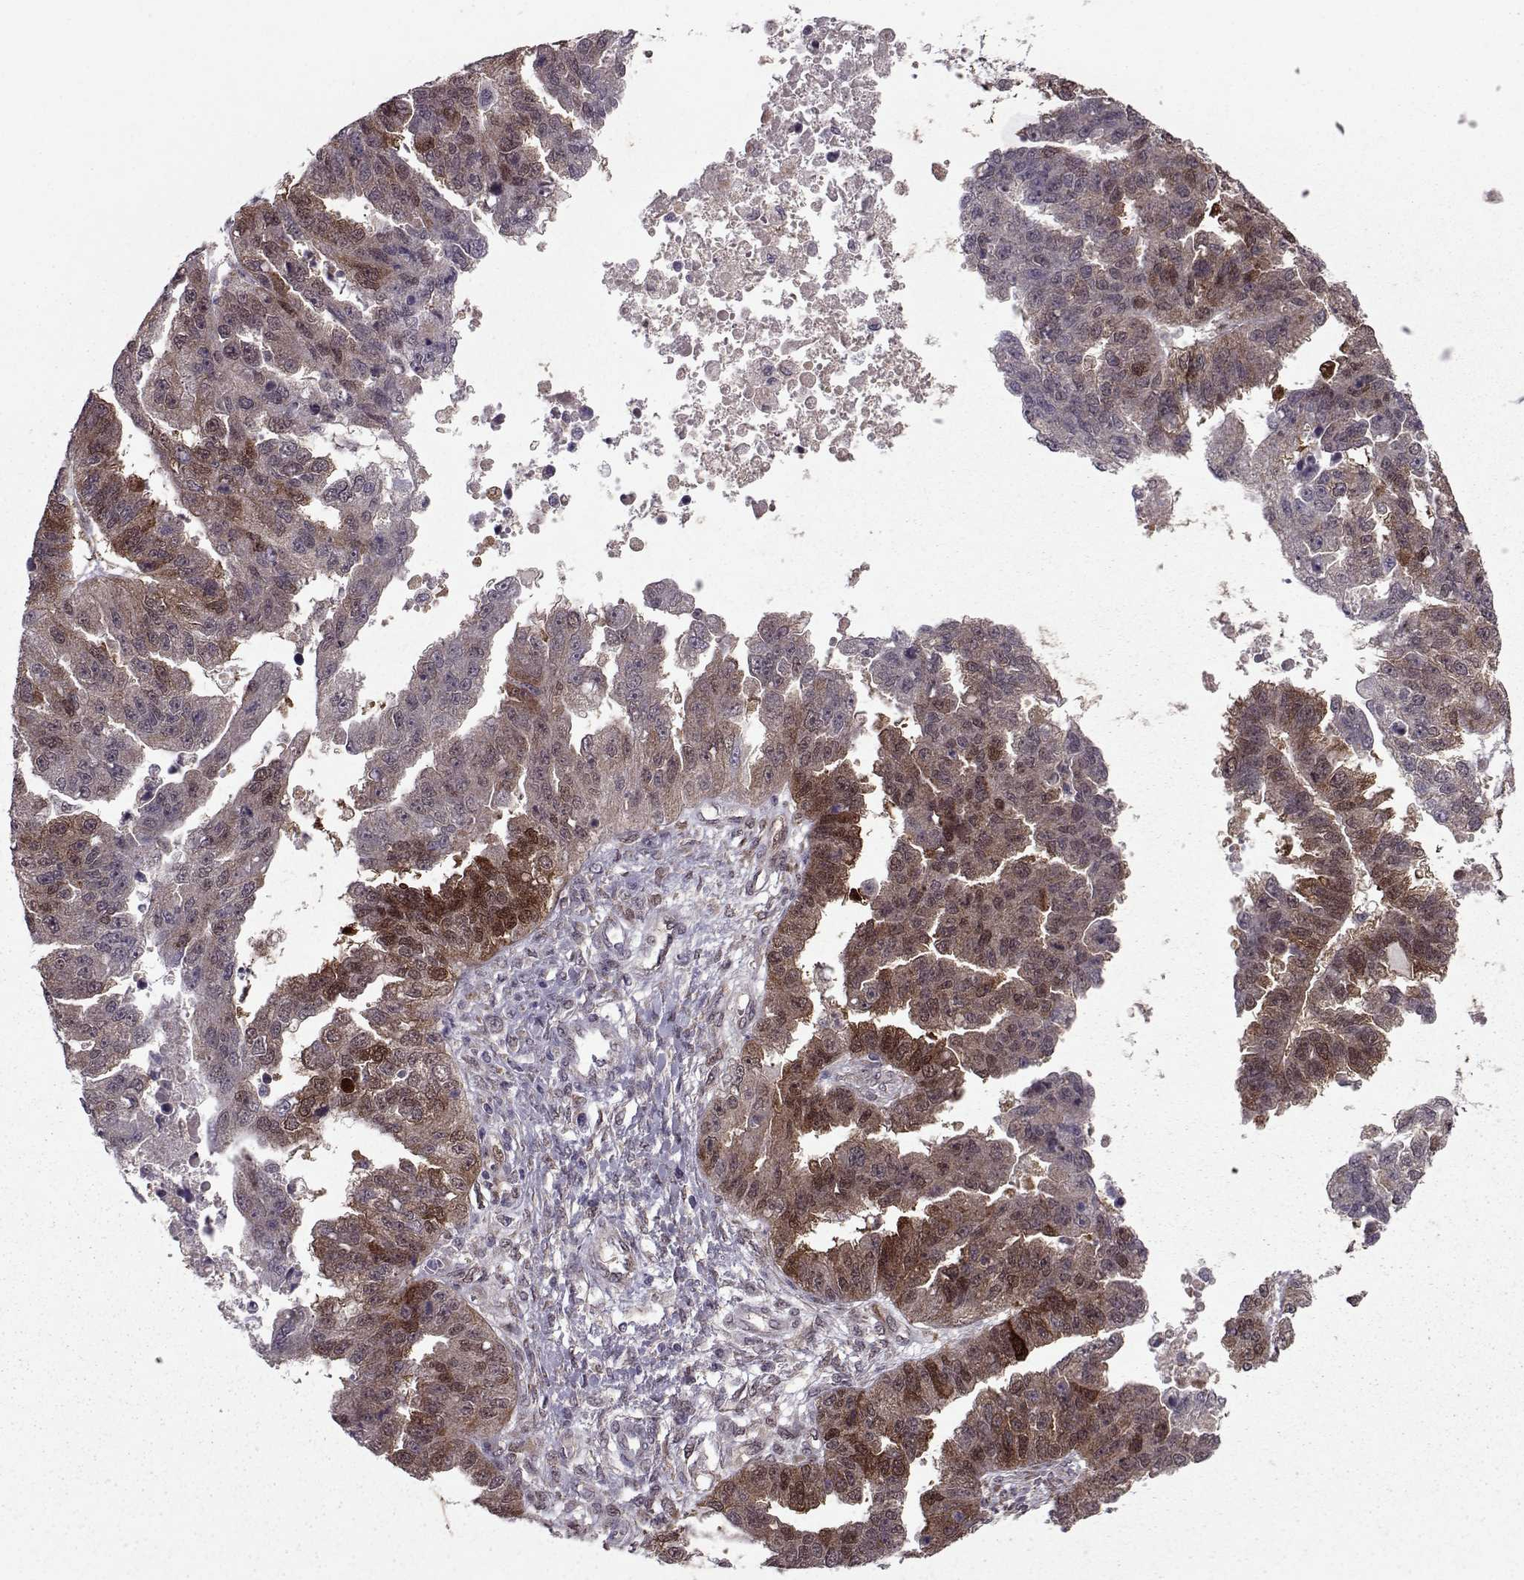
{"staining": {"intensity": "strong", "quantity": "25%-75%", "location": "cytoplasmic/membranous,nuclear"}, "tissue": "ovarian cancer", "cell_type": "Tumor cells", "image_type": "cancer", "snomed": [{"axis": "morphology", "description": "Cystadenocarcinoma, serous, NOS"}, {"axis": "topography", "description": "Ovary"}], "caption": "Brown immunohistochemical staining in human ovarian cancer exhibits strong cytoplasmic/membranous and nuclear positivity in about 25%-75% of tumor cells. (DAB (3,3'-diaminobenzidine) IHC, brown staining for protein, blue staining for nuclei).", "gene": "CDK4", "patient": {"sex": "female", "age": 58}}